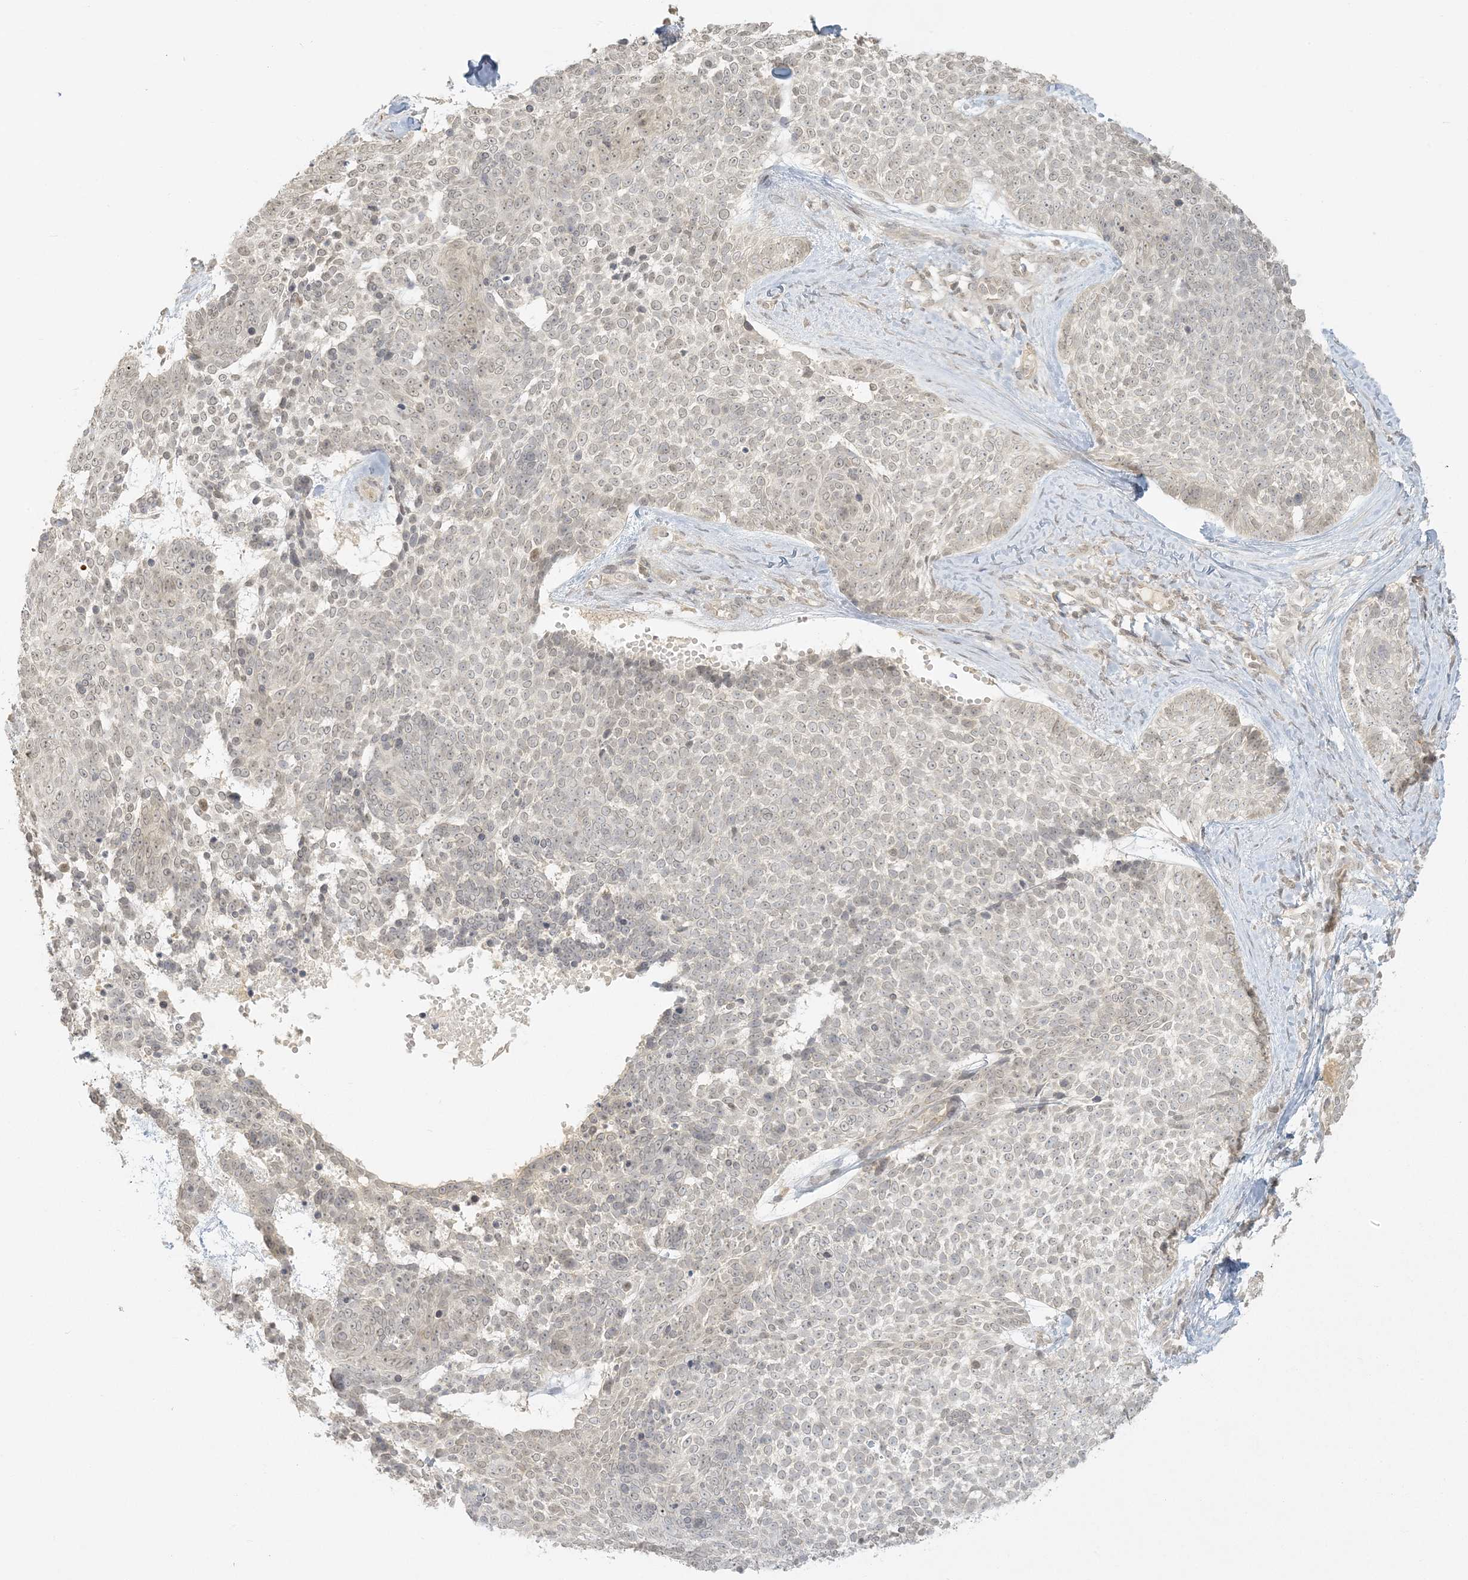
{"staining": {"intensity": "weak", "quantity": "<25%", "location": "nuclear"}, "tissue": "skin cancer", "cell_type": "Tumor cells", "image_type": "cancer", "snomed": [{"axis": "morphology", "description": "Basal cell carcinoma"}, {"axis": "topography", "description": "Skin"}], "caption": "This is an immunohistochemistry (IHC) micrograph of human skin cancer (basal cell carcinoma). There is no positivity in tumor cells.", "gene": "LIPT1", "patient": {"sex": "female", "age": 81}}